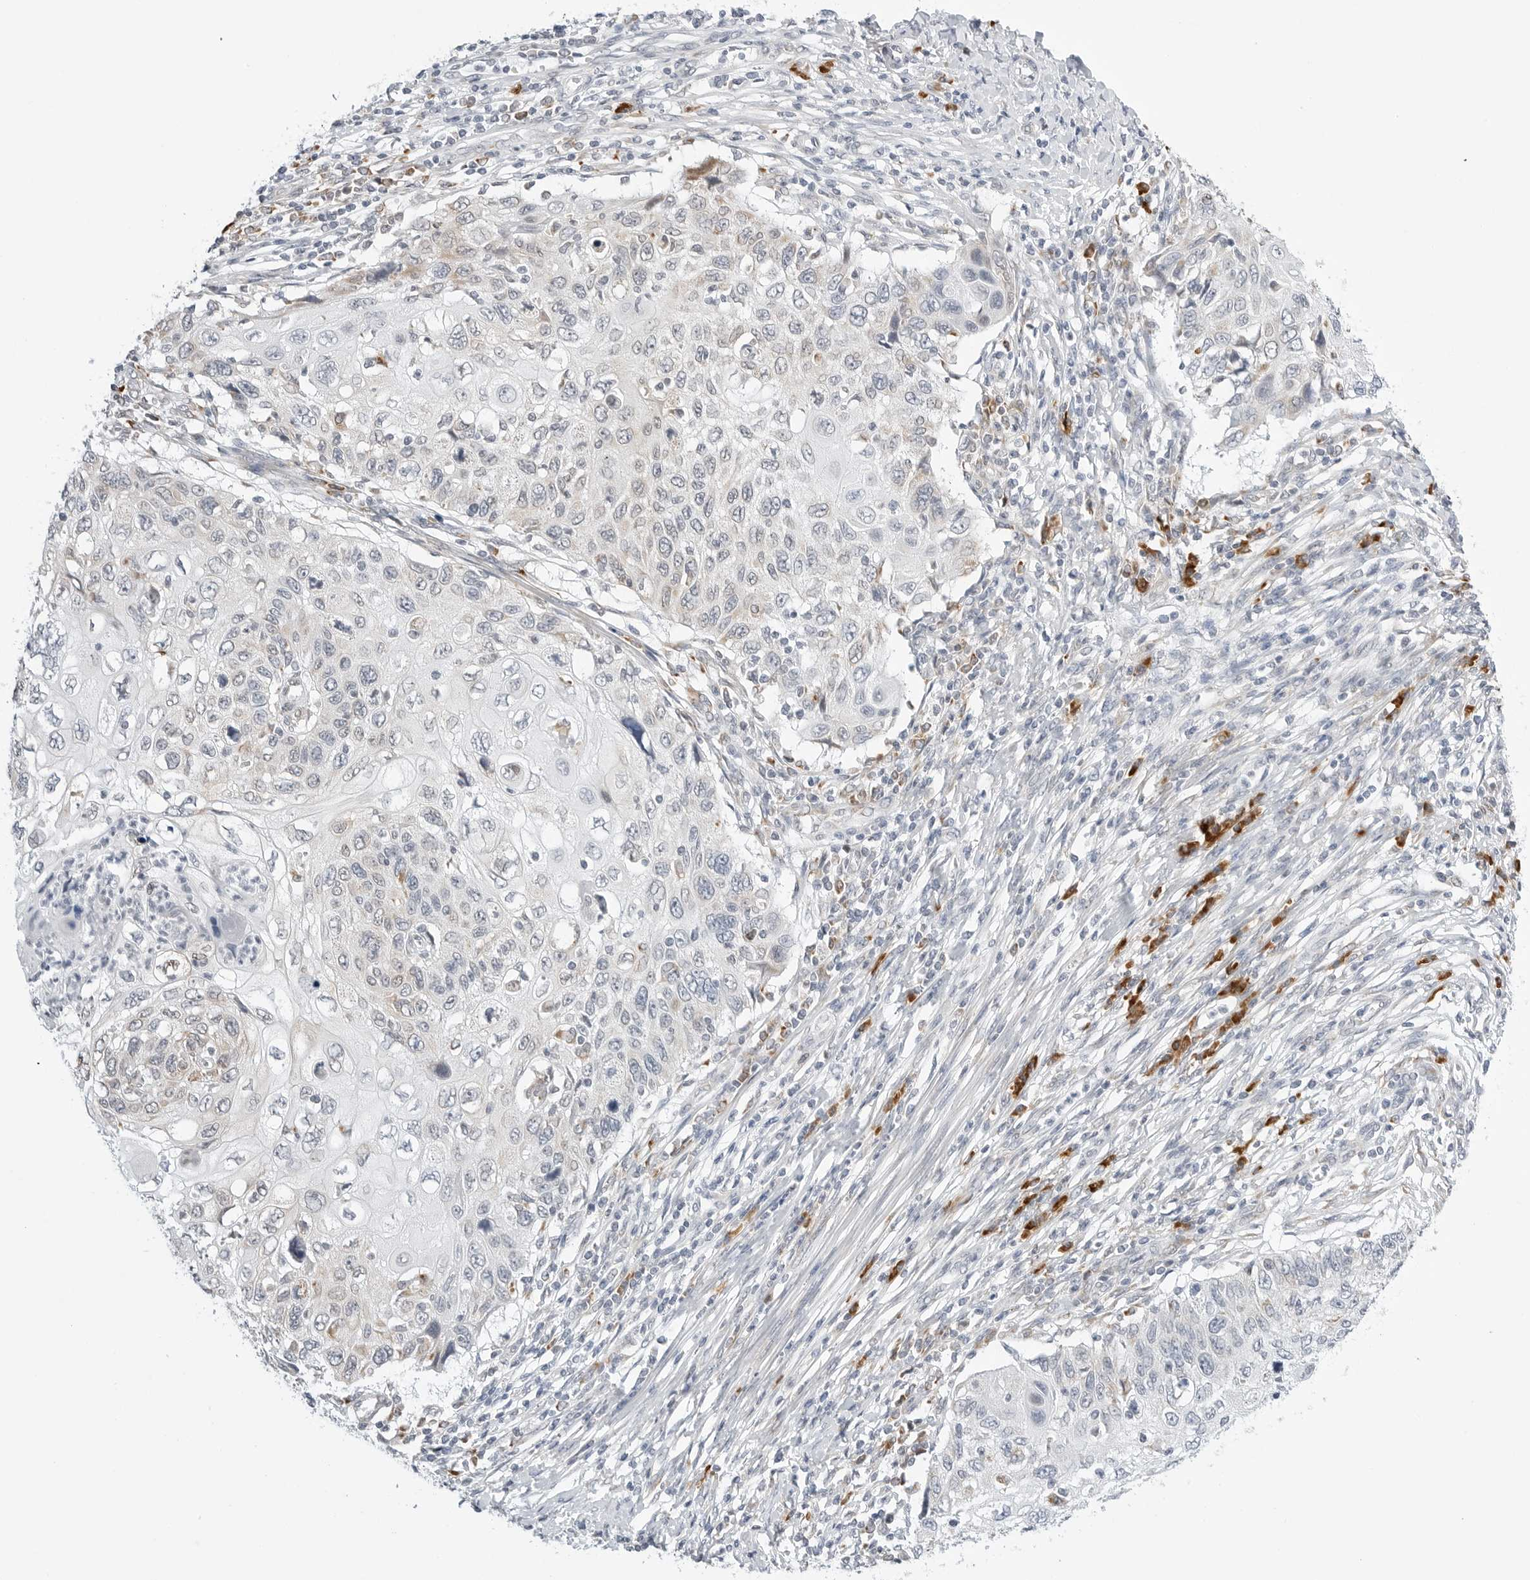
{"staining": {"intensity": "negative", "quantity": "none", "location": "none"}, "tissue": "cervical cancer", "cell_type": "Tumor cells", "image_type": "cancer", "snomed": [{"axis": "morphology", "description": "Squamous cell carcinoma, NOS"}, {"axis": "topography", "description": "Cervix"}], "caption": "DAB (3,3'-diaminobenzidine) immunohistochemical staining of human squamous cell carcinoma (cervical) reveals no significant positivity in tumor cells.", "gene": "RPN1", "patient": {"sex": "female", "age": 70}}